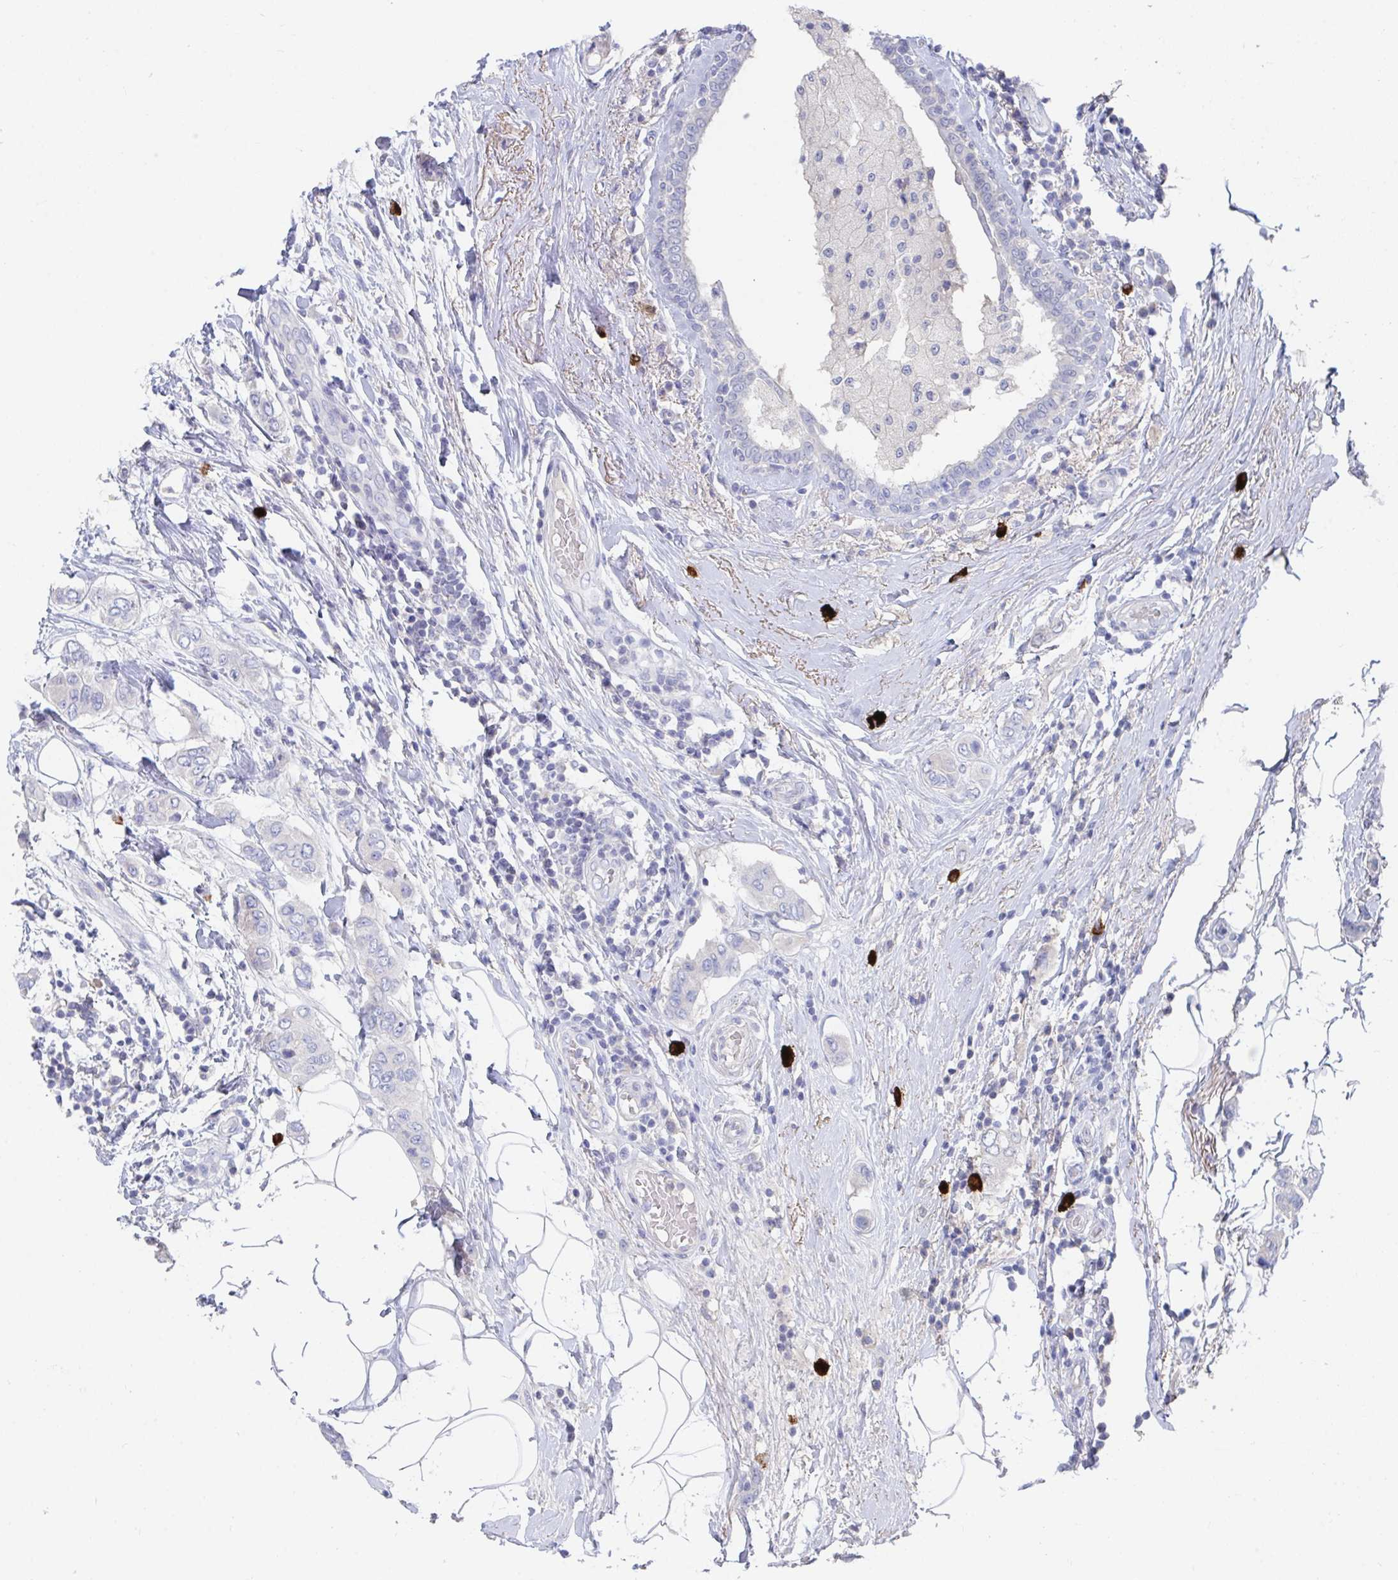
{"staining": {"intensity": "negative", "quantity": "none", "location": "none"}, "tissue": "breast cancer", "cell_type": "Tumor cells", "image_type": "cancer", "snomed": [{"axis": "morphology", "description": "Lobular carcinoma"}, {"axis": "topography", "description": "Breast"}], "caption": "A high-resolution histopathology image shows immunohistochemistry (IHC) staining of breast cancer (lobular carcinoma), which shows no significant positivity in tumor cells. (Brightfield microscopy of DAB immunohistochemistry at high magnification).", "gene": "KCNK5", "patient": {"sex": "female", "age": 51}}